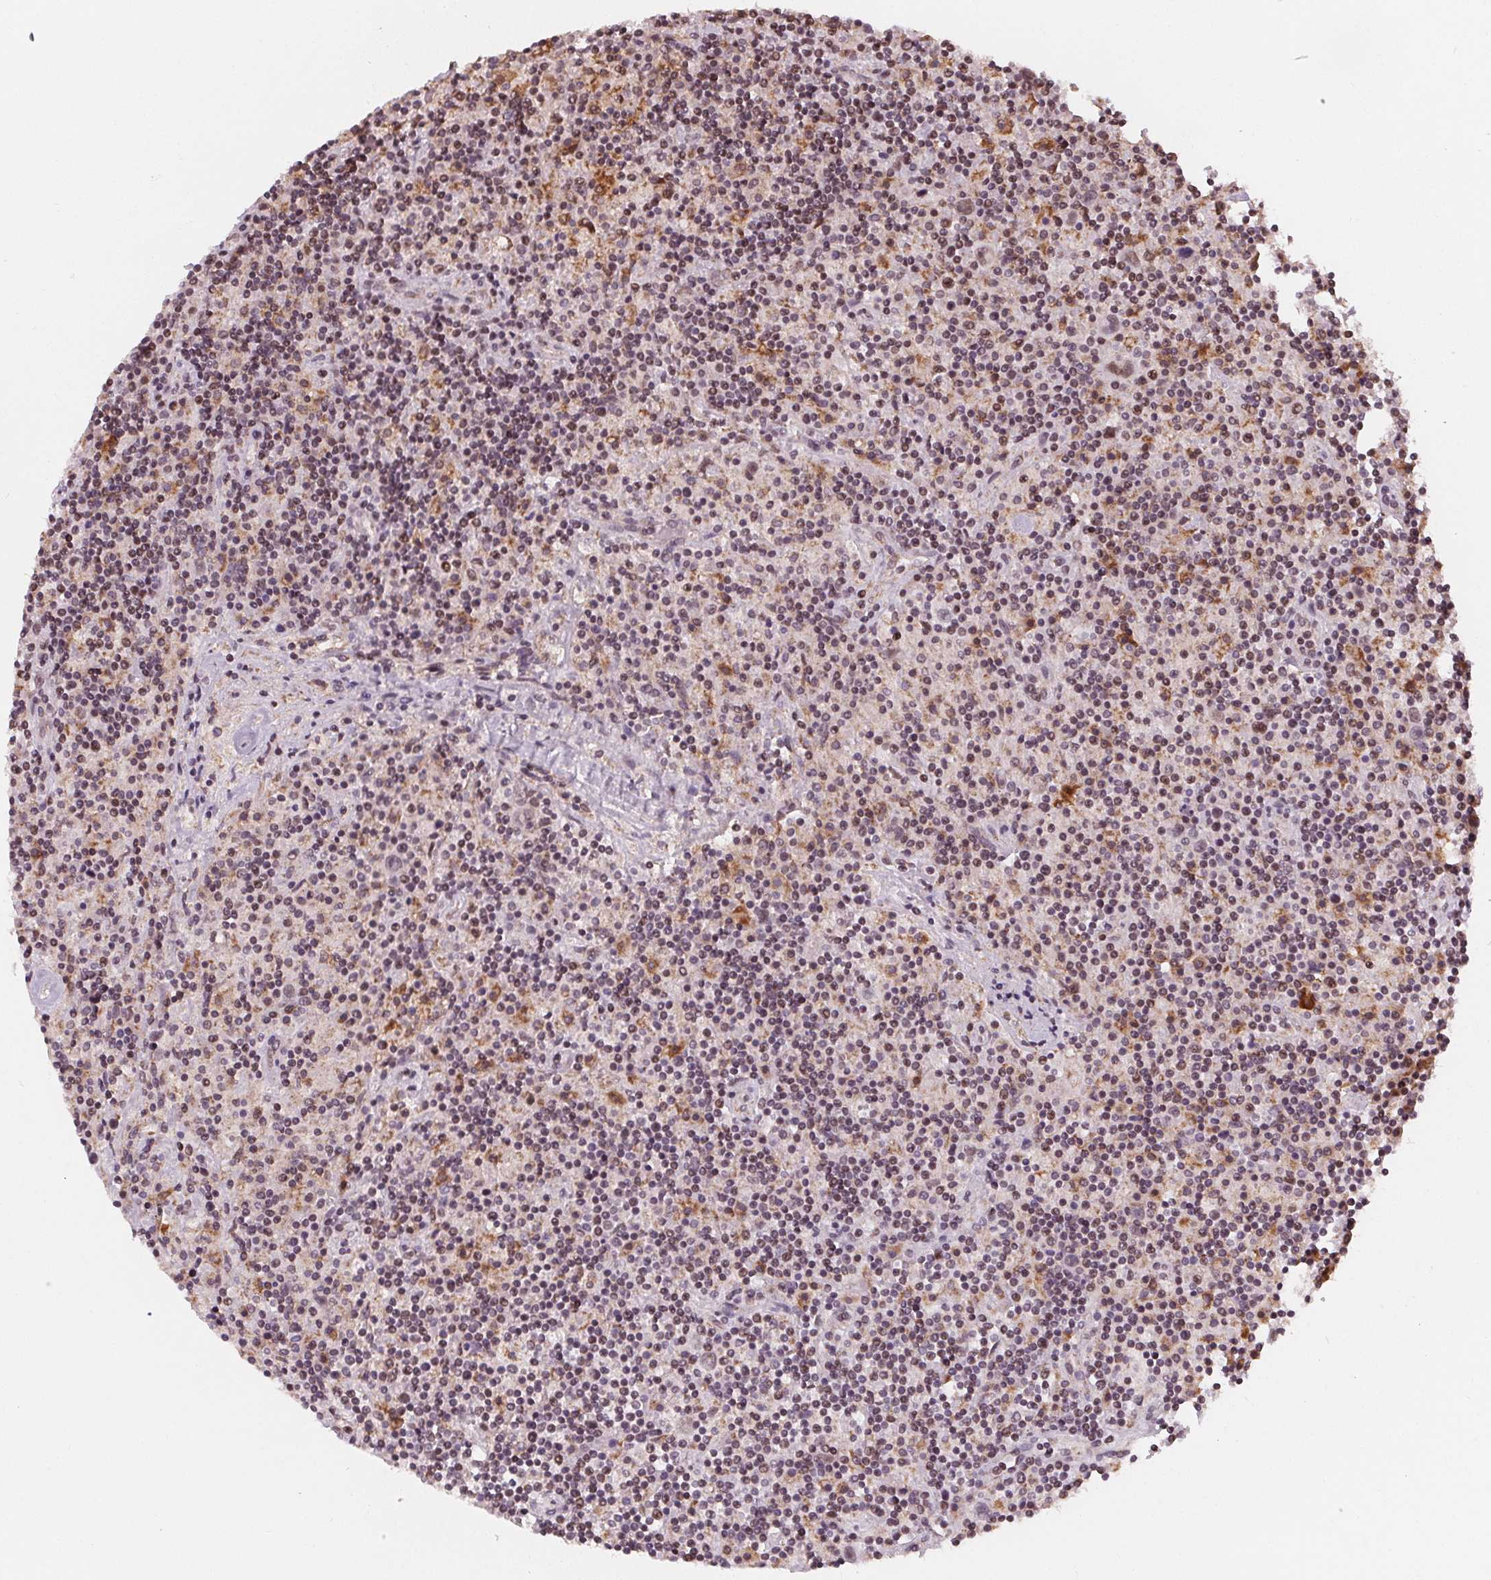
{"staining": {"intensity": "moderate", "quantity": ">75%", "location": "cytoplasmic/membranous"}, "tissue": "lymphoma", "cell_type": "Tumor cells", "image_type": "cancer", "snomed": [{"axis": "morphology", "description": "Hodgkin's disease, NOS"}, {"axis": "topography", "description": "Lymph node"}], "caption": "Immunohistochemistry (IHC) photomicrograph of neoplastic tissue: human lymphoma stained using immunohistochemistry (IHC) reveals medium levels of moderate protein expression localized specifically in the cytoplasmic/membranous of tumor cells, appearing as a cytoplasmic/membranous brown color.", "gene": "DPM2", "patient": {"sex": "male", "age": 70}}